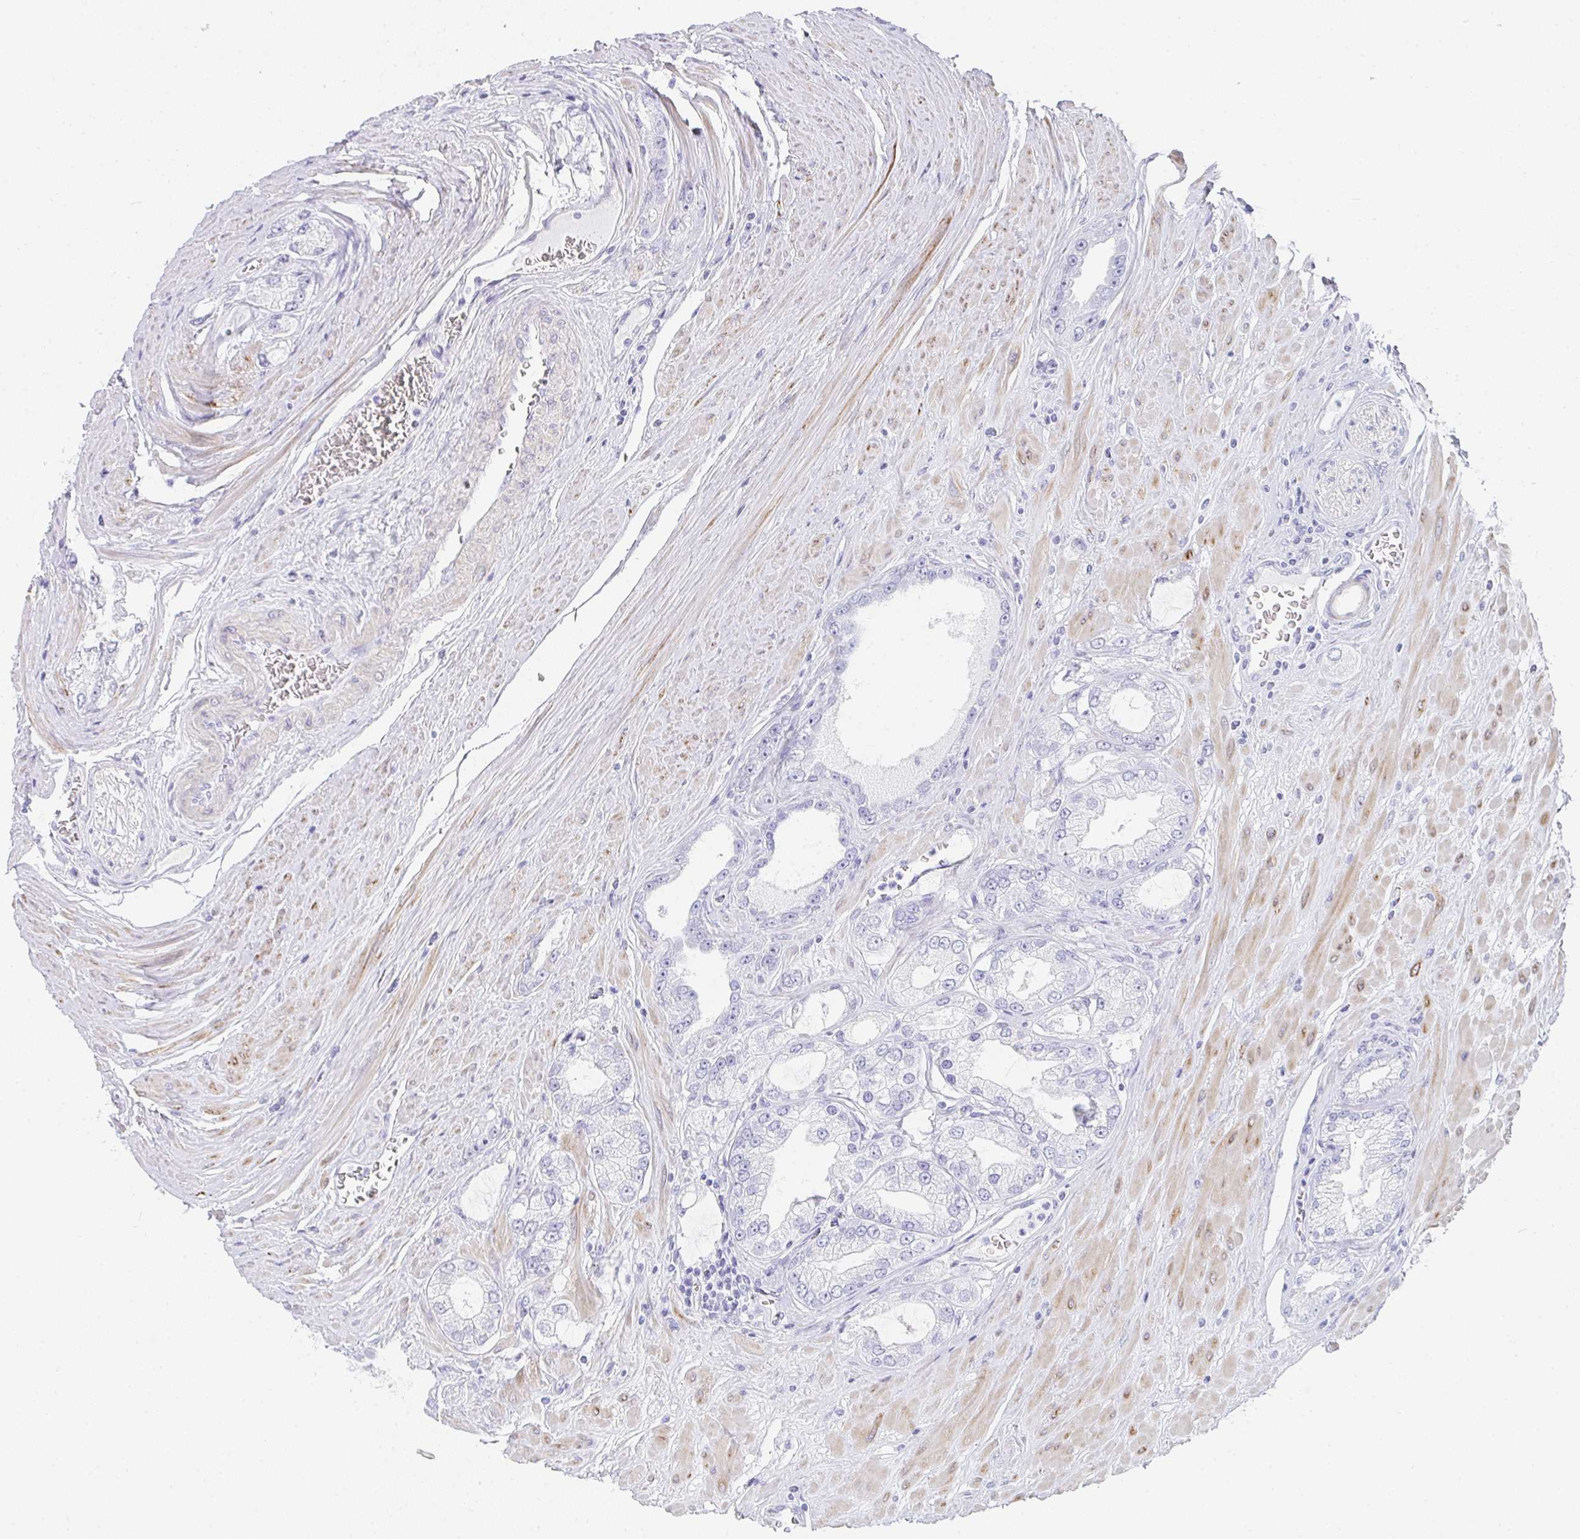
{"staining": {"intensity": "negative", "quantity": "none", "location": "none"}, "tissue": "prostate cancer", "cell_type": "Tumor cells", "image_type": "cancer", "snomed": [{"axis": "morphology", "description": "Adenocarcinoma, High grade"}, {"axis": "topography", "description": "Prostate"}], "caption": "Immunohistochemical staining of human high-grade adenocarcinoma (prostate) reveals no significant expression in tumor cells.", "gene": "PRND", "patient": {"sex": "male", "age": 66}}